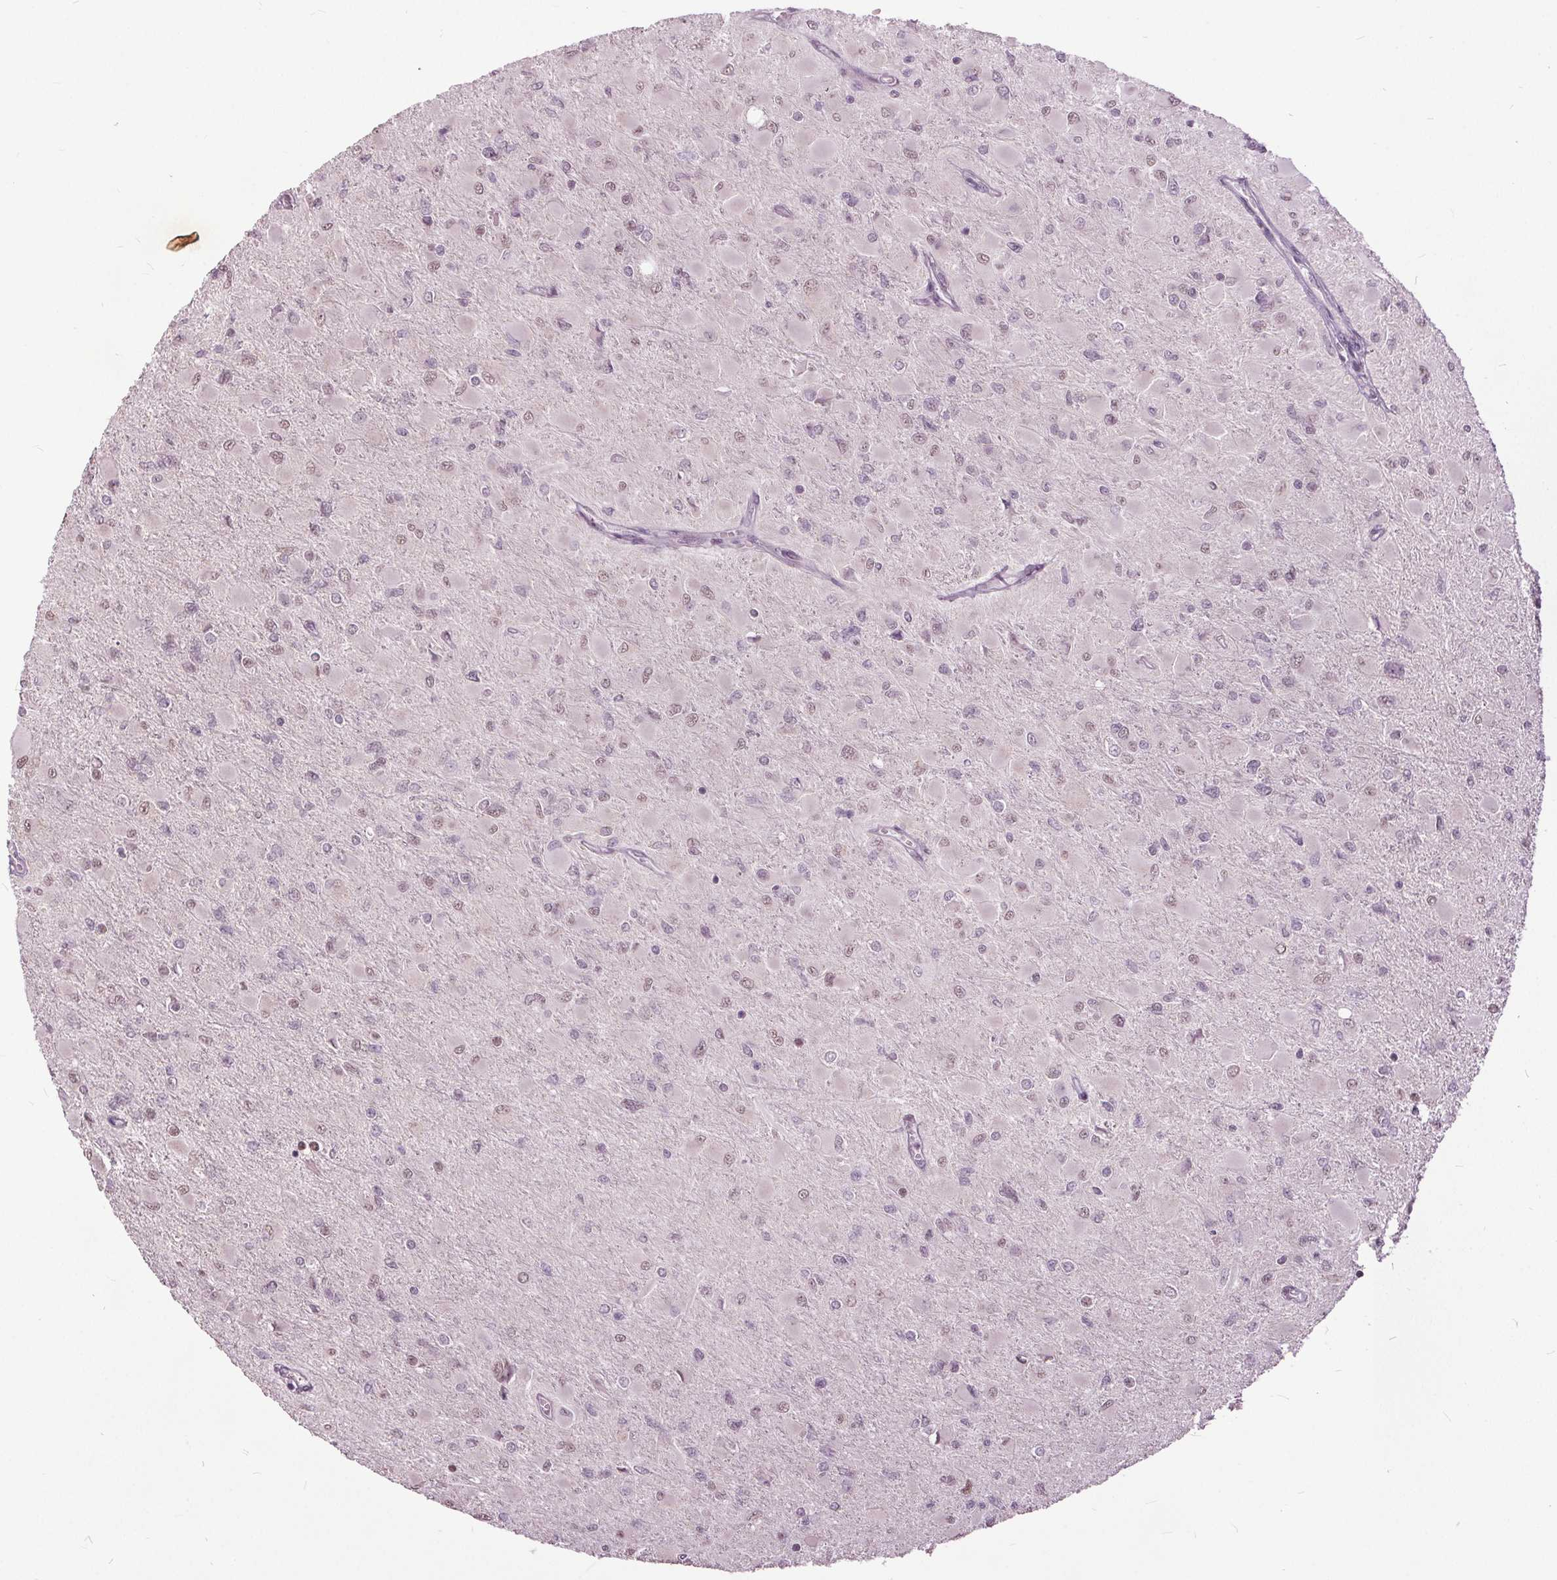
{"staining": {"intensity": "weak", "quantity": "<25%", "location": "nuclear"}, "tissue": "glioma", "cell_type": "Tumor cells", "image_type": "cancer", "snomed": [{"axis": "morphology", "description": "Glioma, malignant, High grade"}, {"axis": "topography", "description": "Cerebral cortex"}], "caption": "This micrograph is of glioma stained with immunohistochemistry (IHC) to label a protein in brown with the nuclei are counter-stained blue. There is no expression in tumor cells.", "gene": "CXCL16", "patient": {"sex": "female", "age": 36}}